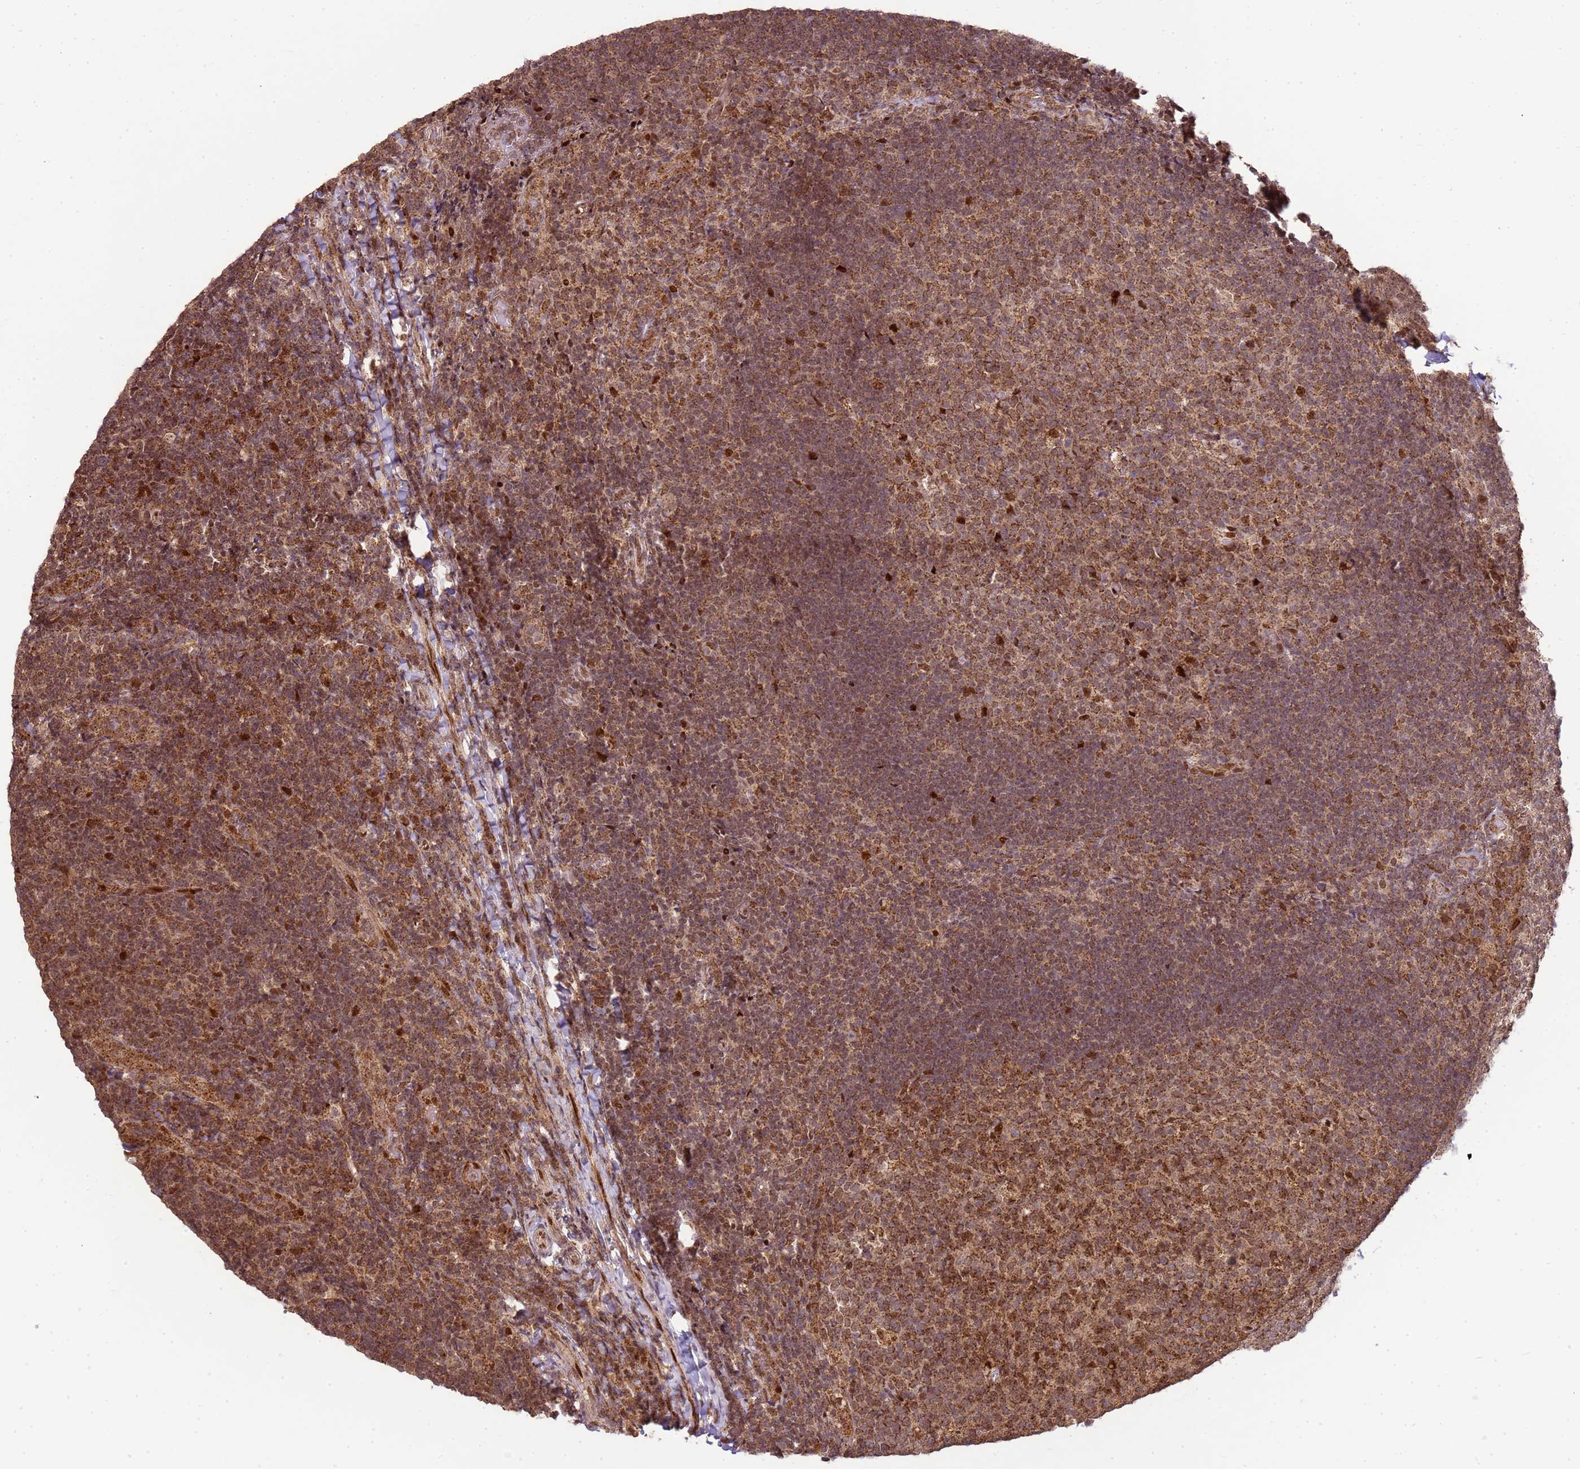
{"staining": {"intensity": "moderate", "quantity": ">75%", "location": "cytoplasmic/membranous"}, "tissue": "tonsil", "cell_type": "Germinal center cells", "image_type": "normal", "snomed": [{"axis": "morphology", "description": "Normal tissue, NOS"}, {"axis": "topography", "description": "Tonsil"}], "caption": "Approximately >75% of germinal center cells in normal tonsil reveal moderate cytoplasmic/membranous protein positivity as visualized by brown immunohistochemical staining.", "gene": "PEX14", "patient": {"sex": "female", "age": 10}}